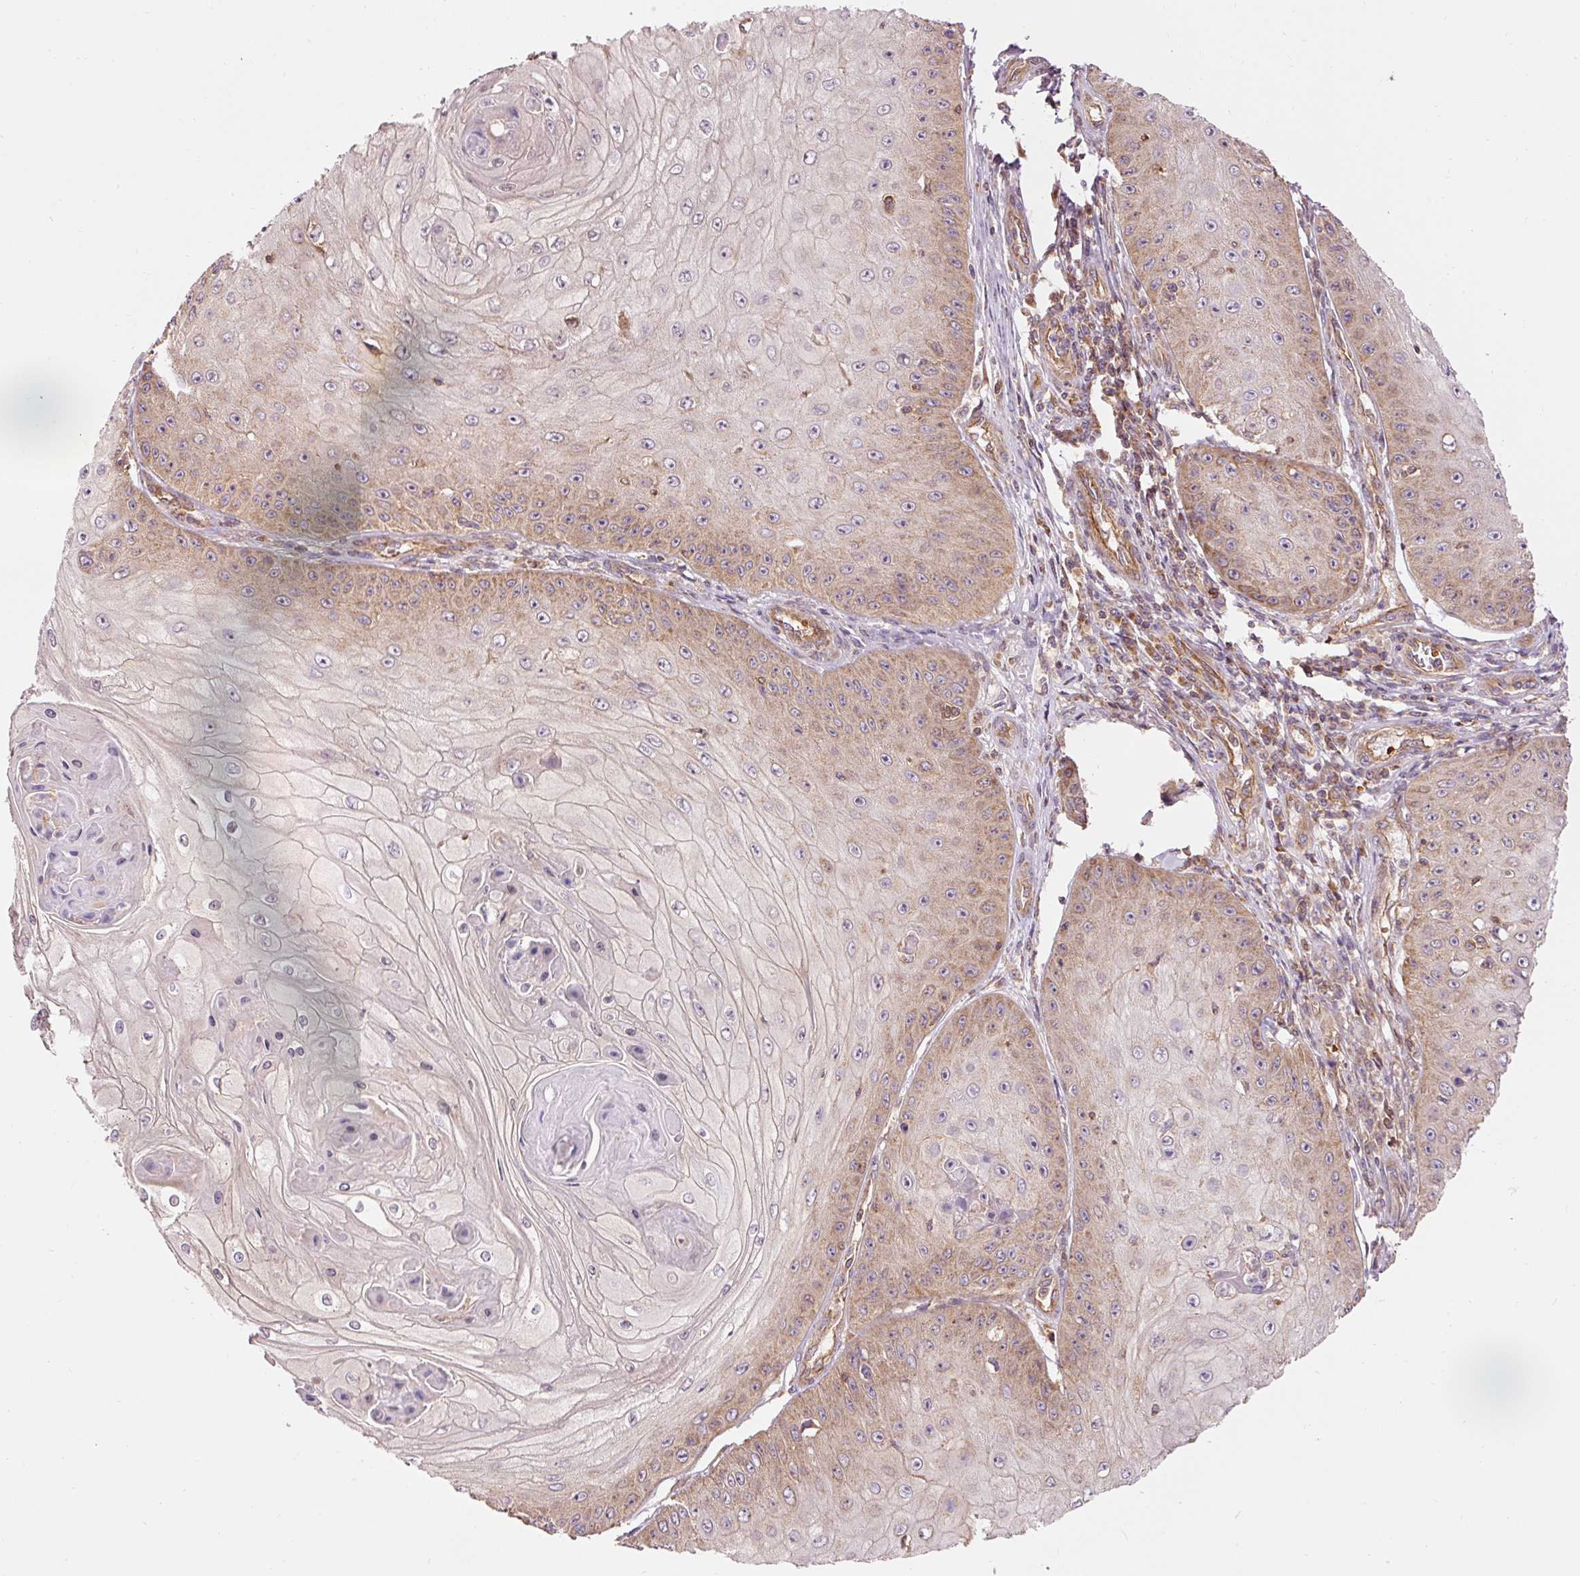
{"staining": {"intensity": "moderate", "quantity": "25%-75%", "location": "cytoplasmic/membranous"}, "tissue": "skin cancer", "cell_type": "Tumor cells", "image_type": "cancer", "snomed": [{"axis": "morphology", "description": "Squamous cell carcinoma, NOS"}, {"axis": "topography", "description": "Skin"}], "caption": "Protein staining of skin cancer tissue exhibits moderate cytoplasmic/membranous staining in about 25%-75% of tumor cells.", "gene": "ADCY4", "patient": {"sex": "male", "age": 70}}